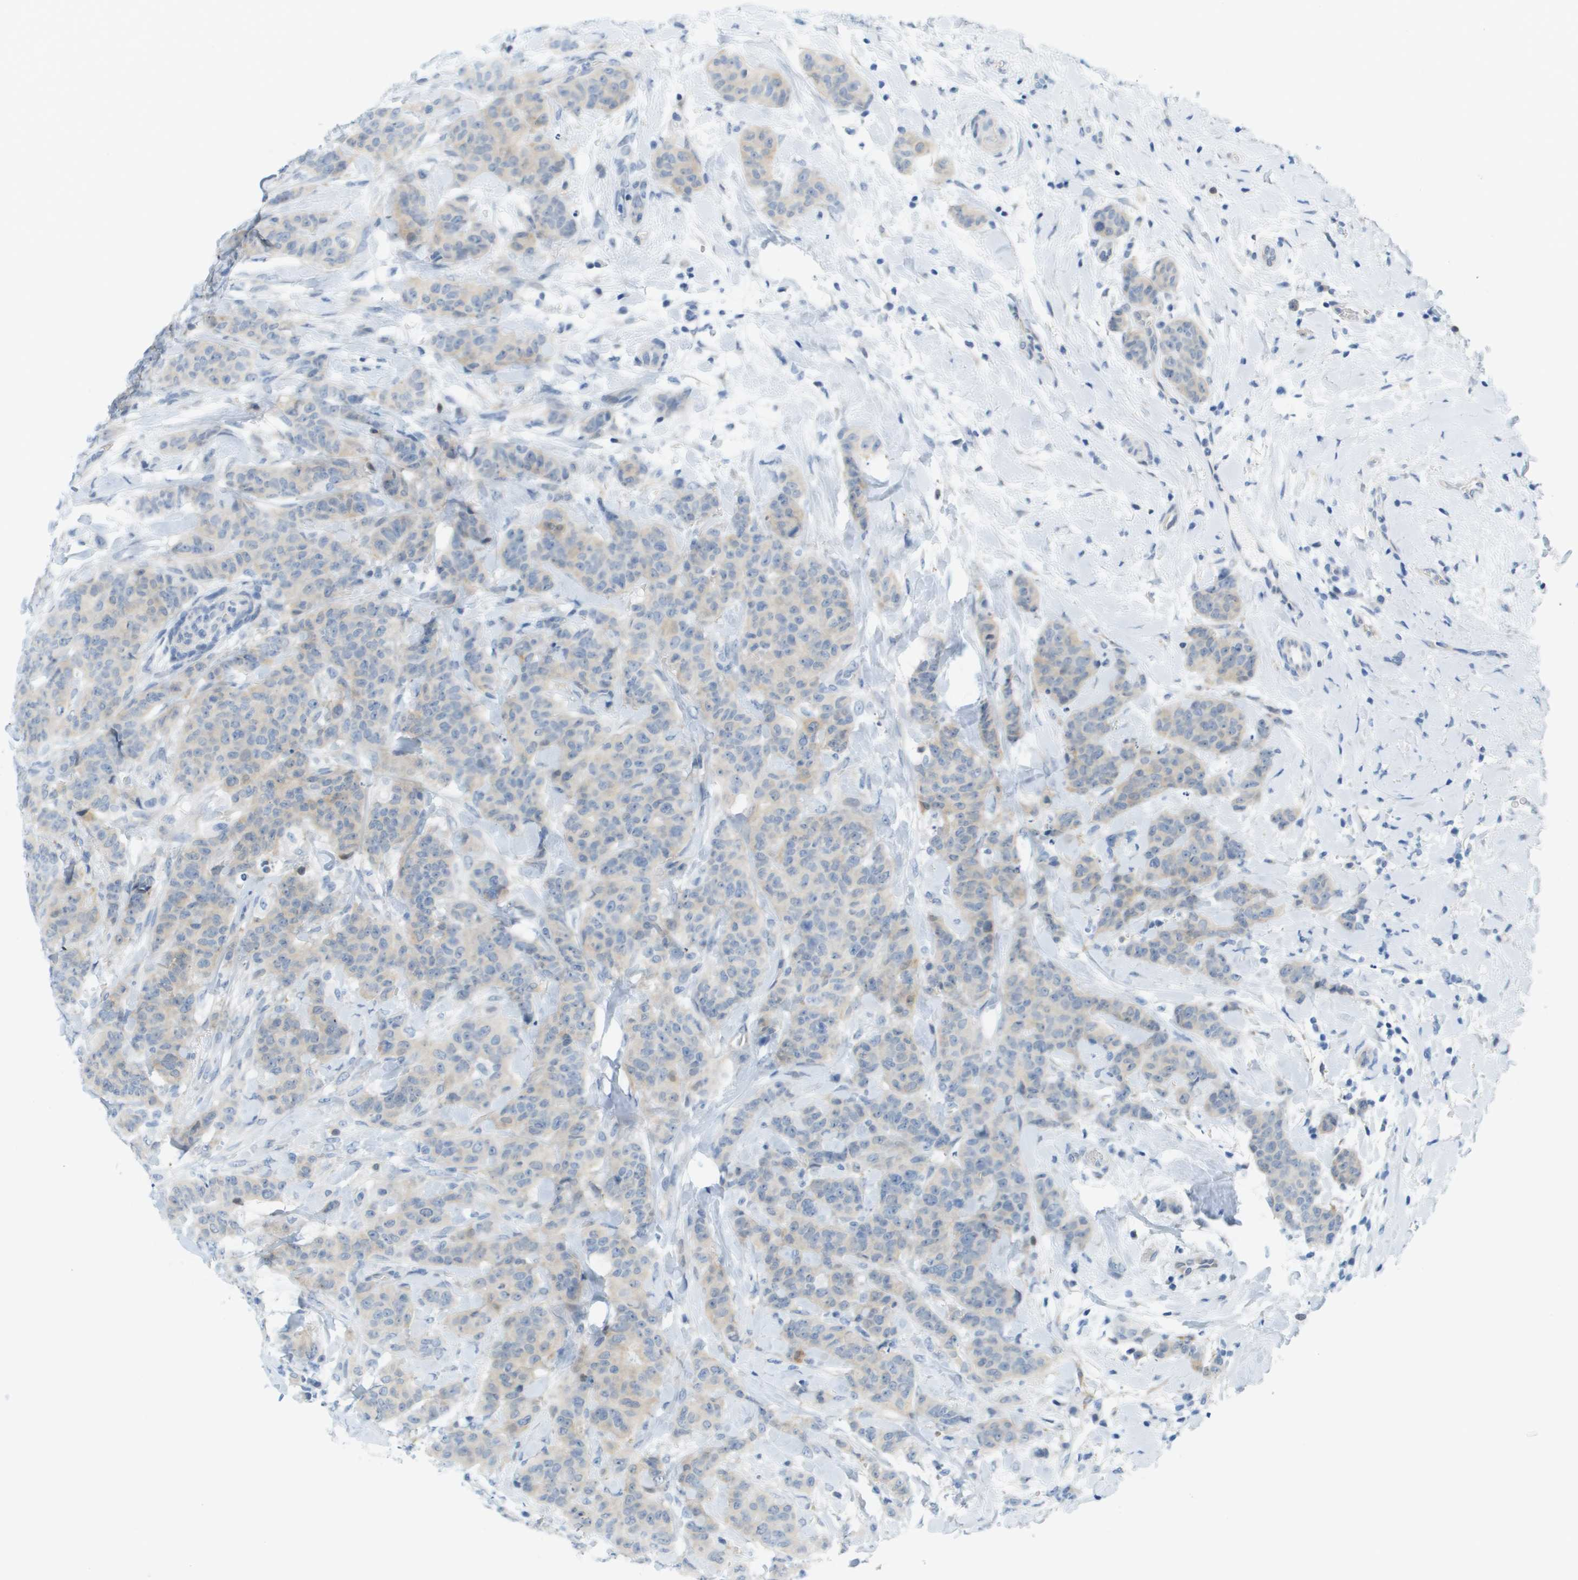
{"staining": {"intensity": "negative", "quantity": "none", "location": "none"}, "tissue": "breast cancer", "cell_type": "Tumor cells", "image_type": "cancer", "snomed": [{"axis": "morphology", "description": "Normal tissue, NOS"}, {"axis": "morphology", "description": "Duct carcinoma"}, {"axis": "topography", "description": "Breast"}], "caption": "Protein analysis of breast invasive ductal carcinoma demonstrates no significant expression in tumor cells.", "gene": "CUL9", "patient": {"sex": "female", "age": 40}}